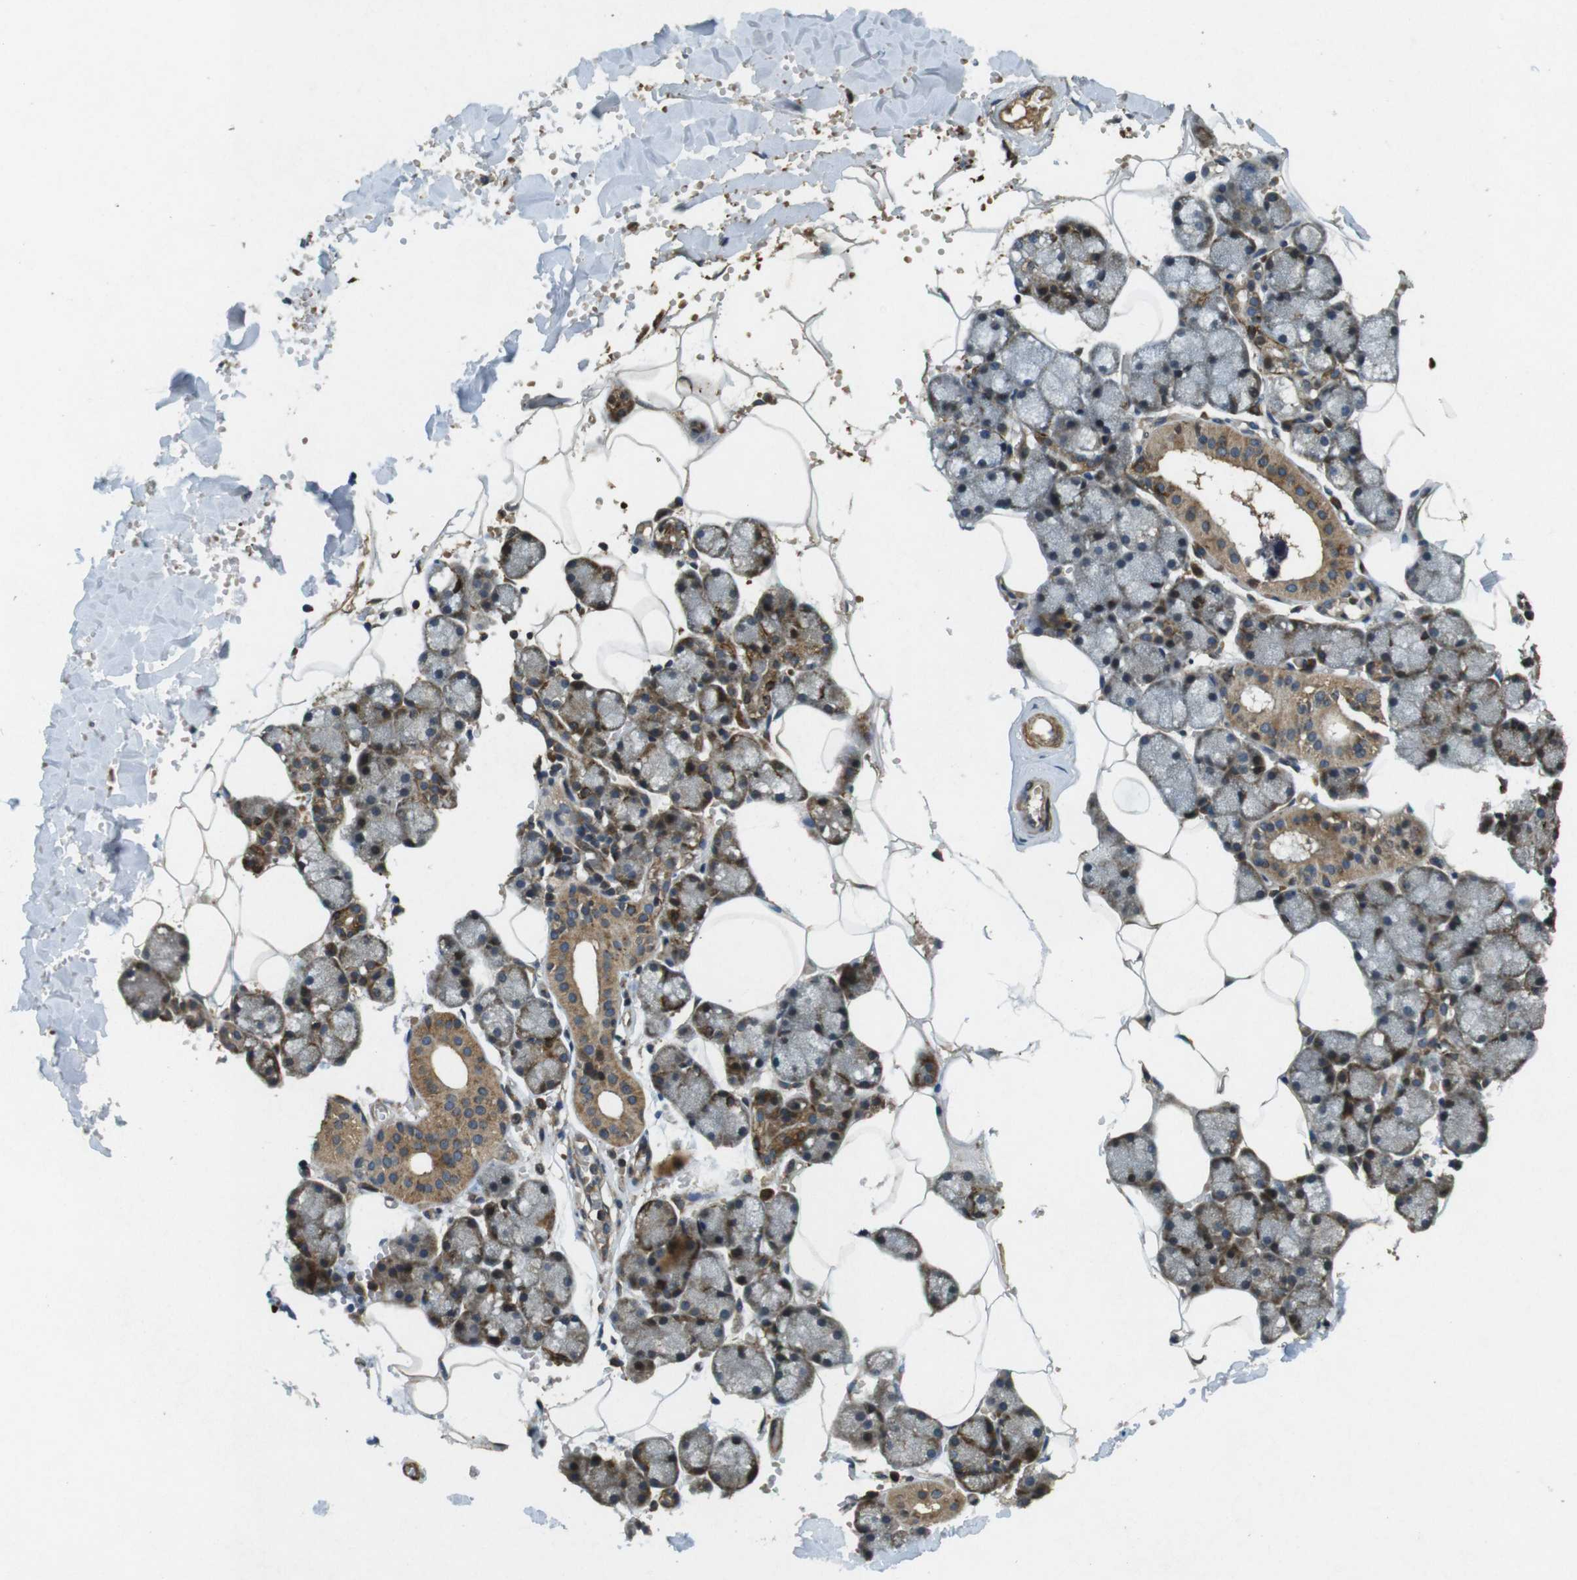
{"staining": {"intensity": "moderate", "quantity": ">75%", "location": "cytoplasmic/membranous"}, "tissue": "salivary gland", "cell_type": "Glandular cells", "image_type": "normal", "snomed": [{"axis": "morphology", "description": "Normal tissue, NOS"}, {"axis": "topography", "description": "Salivary gland"}], "caption": "IHC image of unremarkable human salivary gland stained for a protein (brown), which demonstrates medium levels of moderate cytoplasmic/membranous positivity in approximately >75% of glandular cells.", "gene": "BNIP3", "patient": {"sex": "male", "age": 62}}